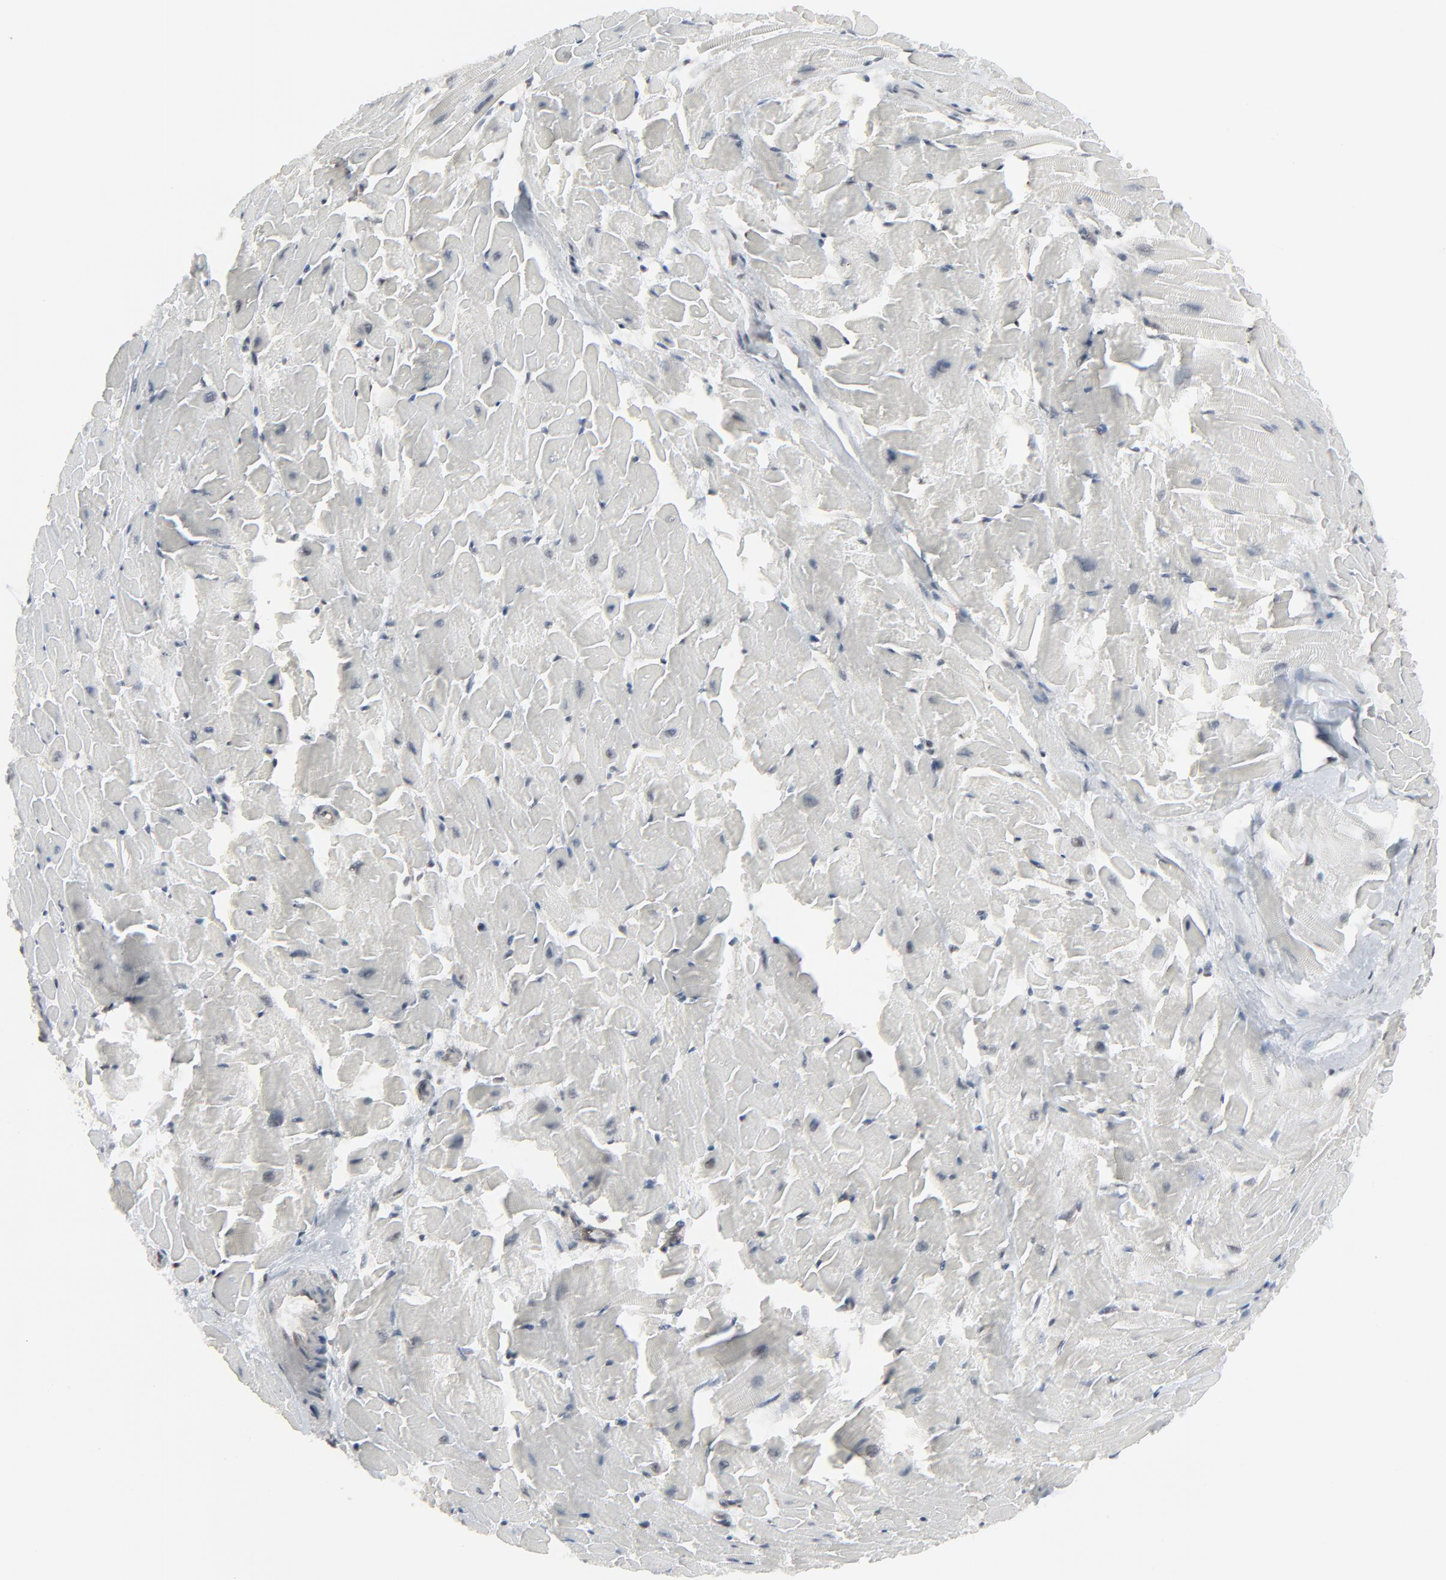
{"staining": {"intensity": "weak", "quantity": "<25%", "location": "nuclear"}, "tissue": "heart muscle", "cell_type": "Cardiomyocytes", "image_type": "normal", "snomed": [{"axis": "morphology", "description": "Normal tissue, NOS"}, {"axis": "topography", "description": "Heart"}], "caption": "Cardiomyocytes show no significant positivity in normal heart muscle. (DAB (3,3'-diaminobenzidine) immunohistochemistry visualized using brightfield microscopy, high magnification).", "gene": "FBXO28", "patient": {"sex": "female", "age": 19}}